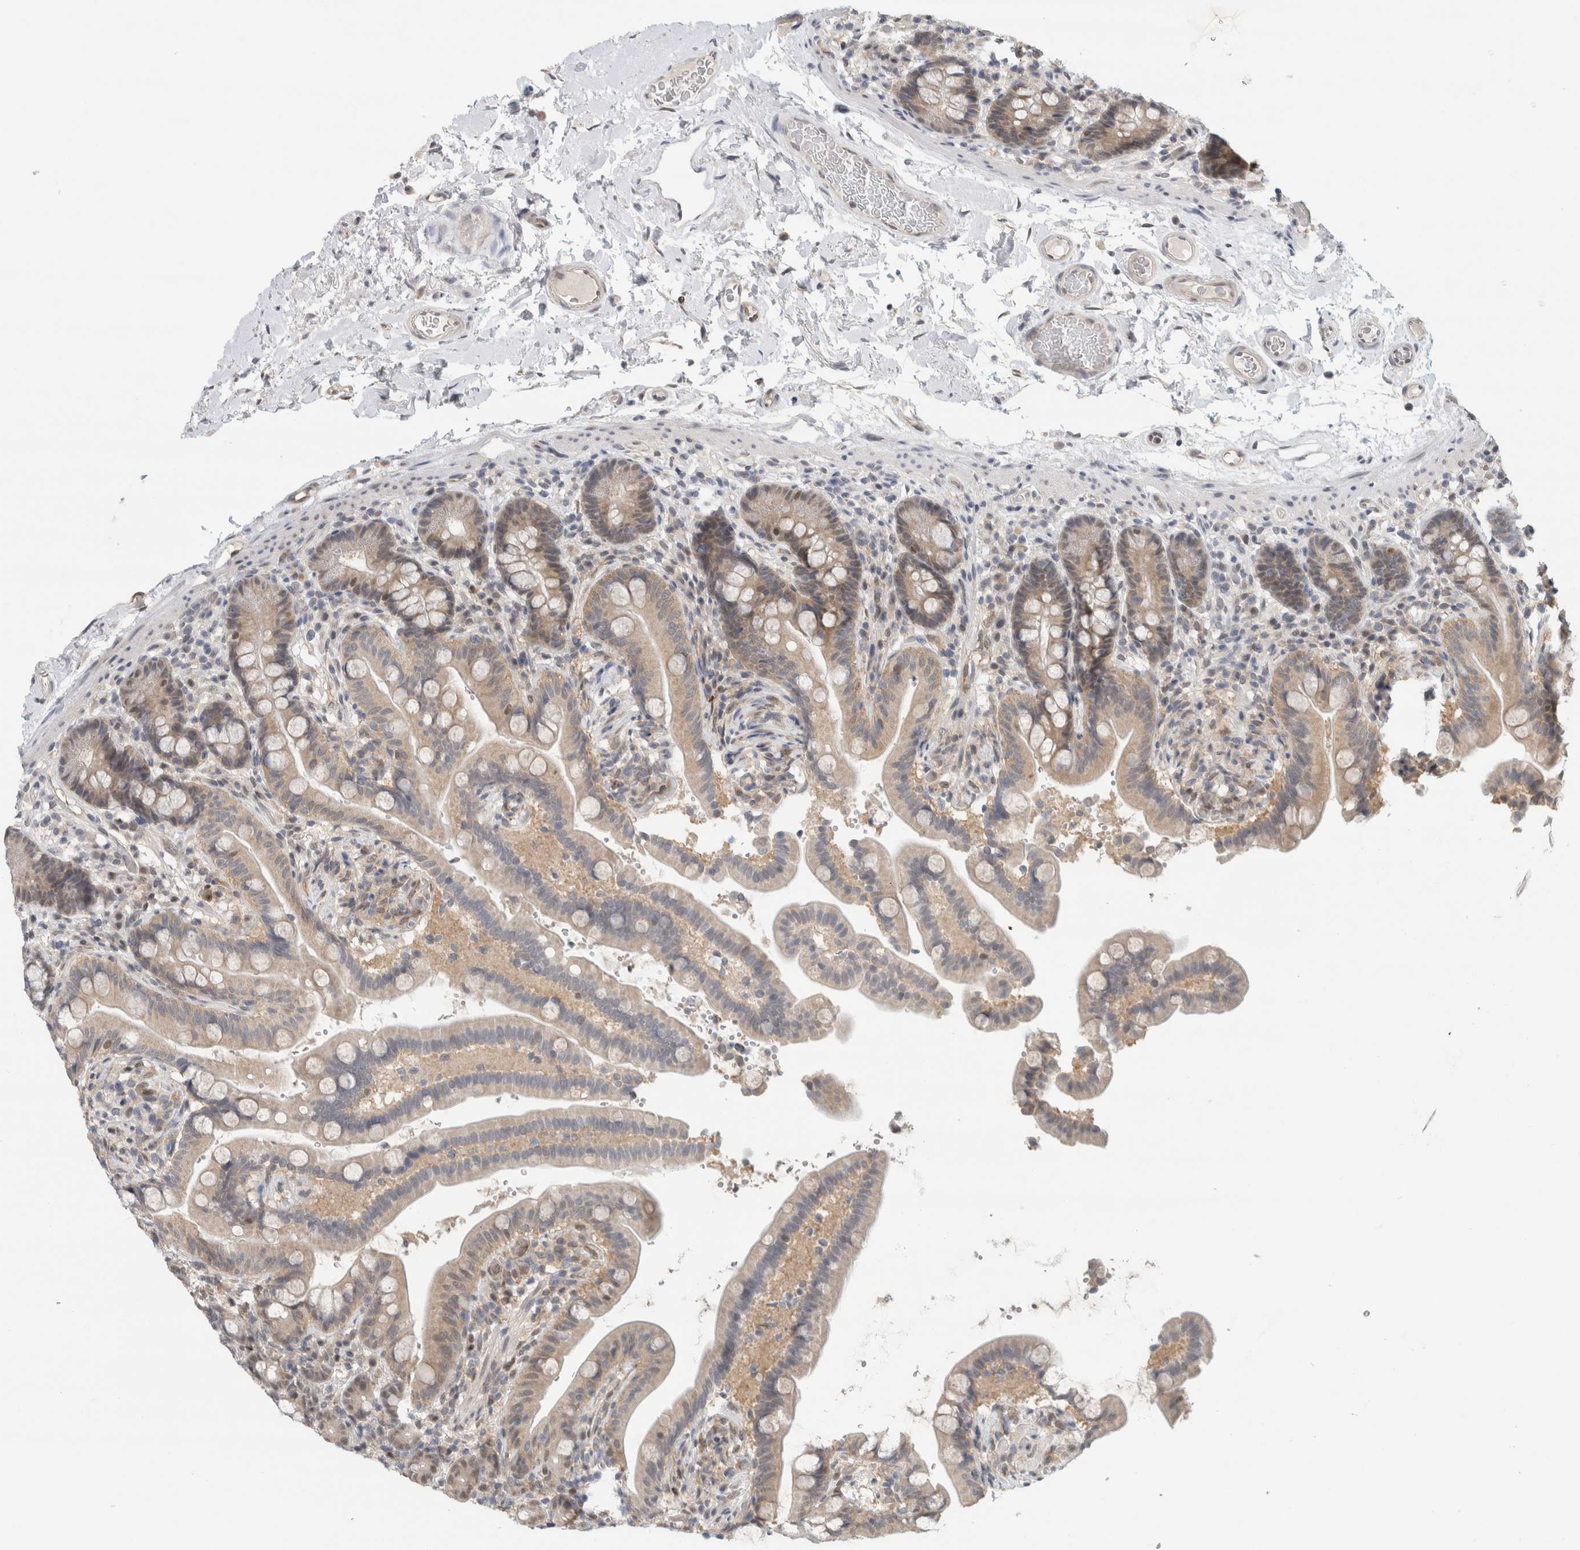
{"staining": {"intensity": "weak", "quantity": "25%-75%", "location": "cytoplasmic/membranous"}, "tissue": "colon", "cell_type": "Endothelial cells", "image_type": "normal", "snomed": [{"axis": "morphology", "description": "Normal tissue, NOS"}, {"axis": "topography", "description": "Smooth muscle"}, {"axis": "topography", "description": "Colon"}], "caption": "Immunohistochemical staining of benign human colon exhibits low levels of weak cytoplasmic/membranous expression in approximately 25%-75% of endothelial cells. (DAB (3,3'-diaminobenzidine) = brown stain, brightfield microscopy at high magnification).", "gene": "EIF4G3", "patient": {"sex": "male", "age": 73}}